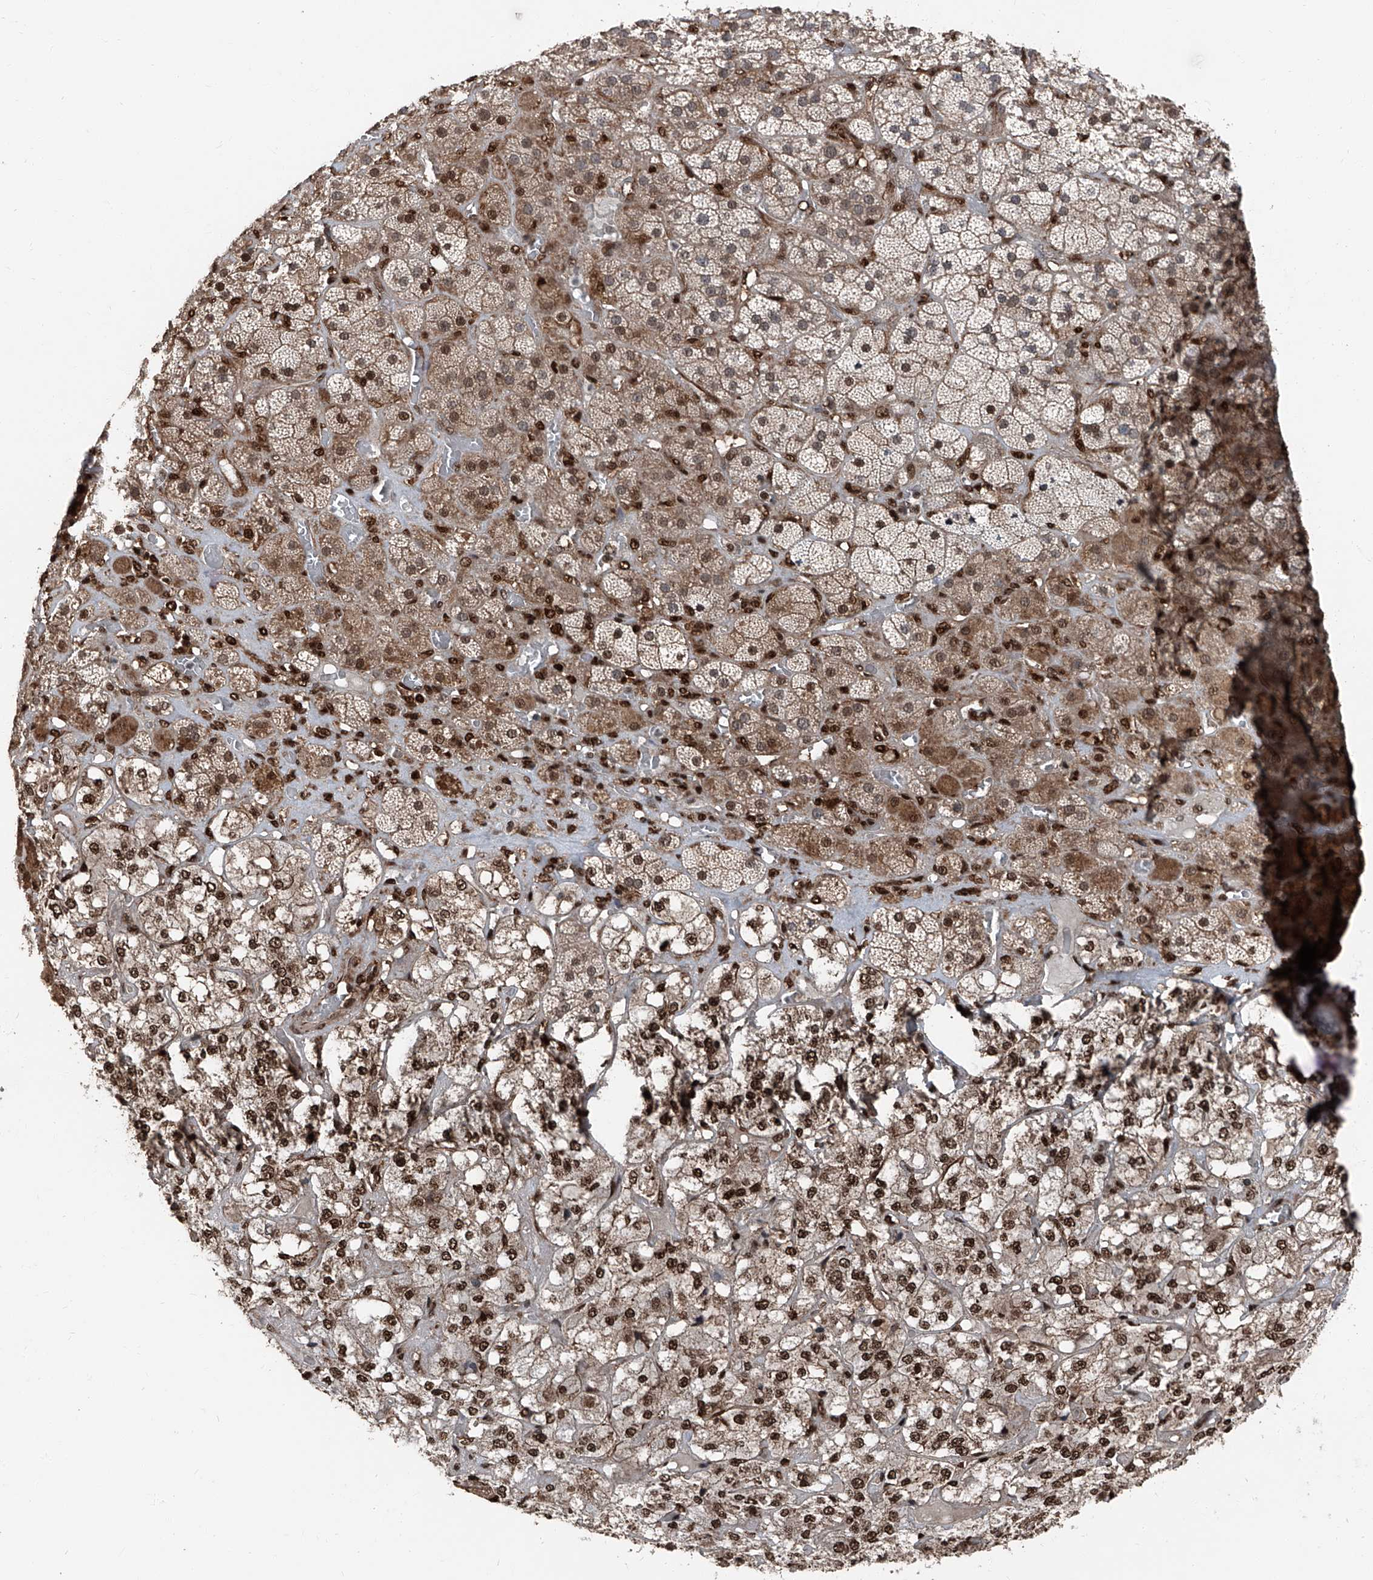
{"staining": {"intensity": "strong", "quantity": "25%-75%", "location": "cytoplasmic/membranous,nuclear"}, "tissue": "adrenal gland", "cell_type": "Glandular cells", "image_type": "normal", "snomed": [{"axis": "morphology", "description": "Normal tissue, NOS"}, {"axis": "topography", "description": "Adrenal gland"}], "caption": "Protein expression analysis of unremarkable human adrenal gland reveals strong cytoplasmic/membranous,nuclear staining in approximately 25%-75% of glandular cells. Nuclei are stained in blue.", "gene": "FKBP5", "patient": {"sex": "male", "age": 57}}